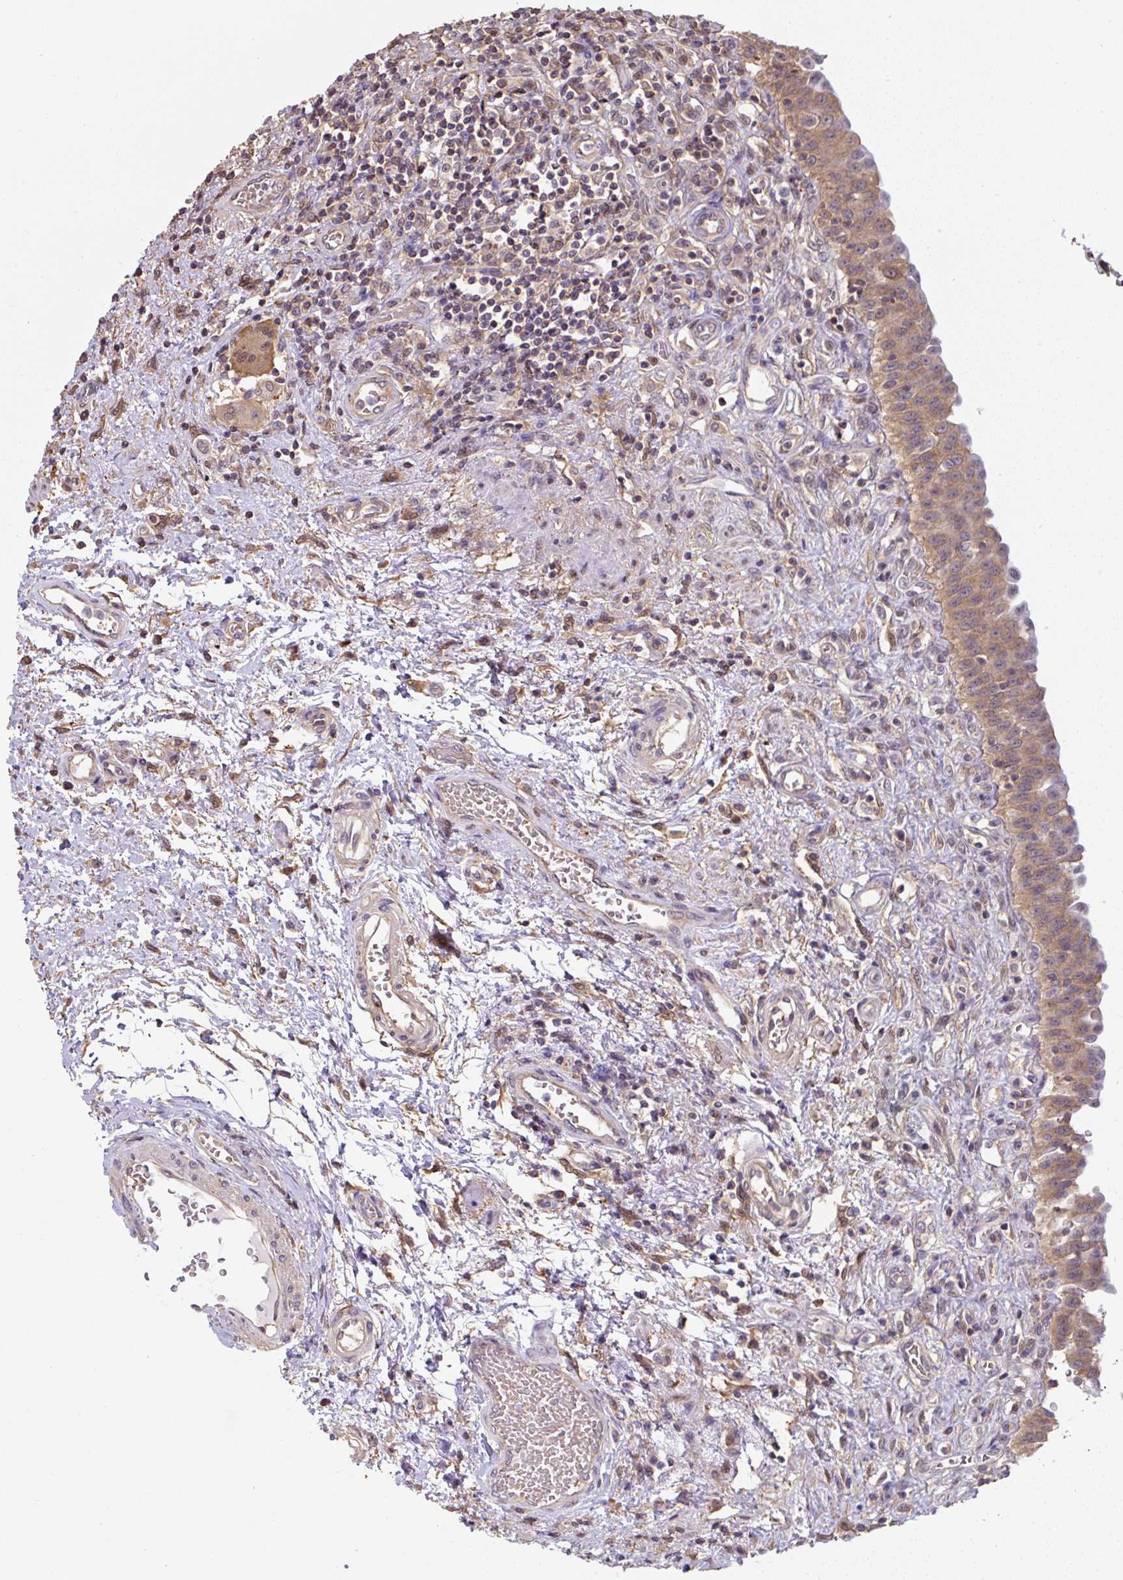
{"staining": {"intensity": "moderate", "quantity": ">75%", "location": "cytoplasmic/membranous"}, "tissue": "urinary bladder", "cell_type": "Urothelial cells", "image_type": "normal", "snomed": [{"axis": "morphology", "description": "Normal tissue, NOS"}, {"axis": "topography", "description": "Urinary bladder"}], "caption": "Immunohistochemical staining of normal urinary bladder shows moderate cytoplasmic/membranous protein positivity in about >75% of urothelial cells. (DAB = brown stain, brightfield microscopy at high magnification).", "gene": "ST13", "patient": {"sex": "male", "age": 71}}